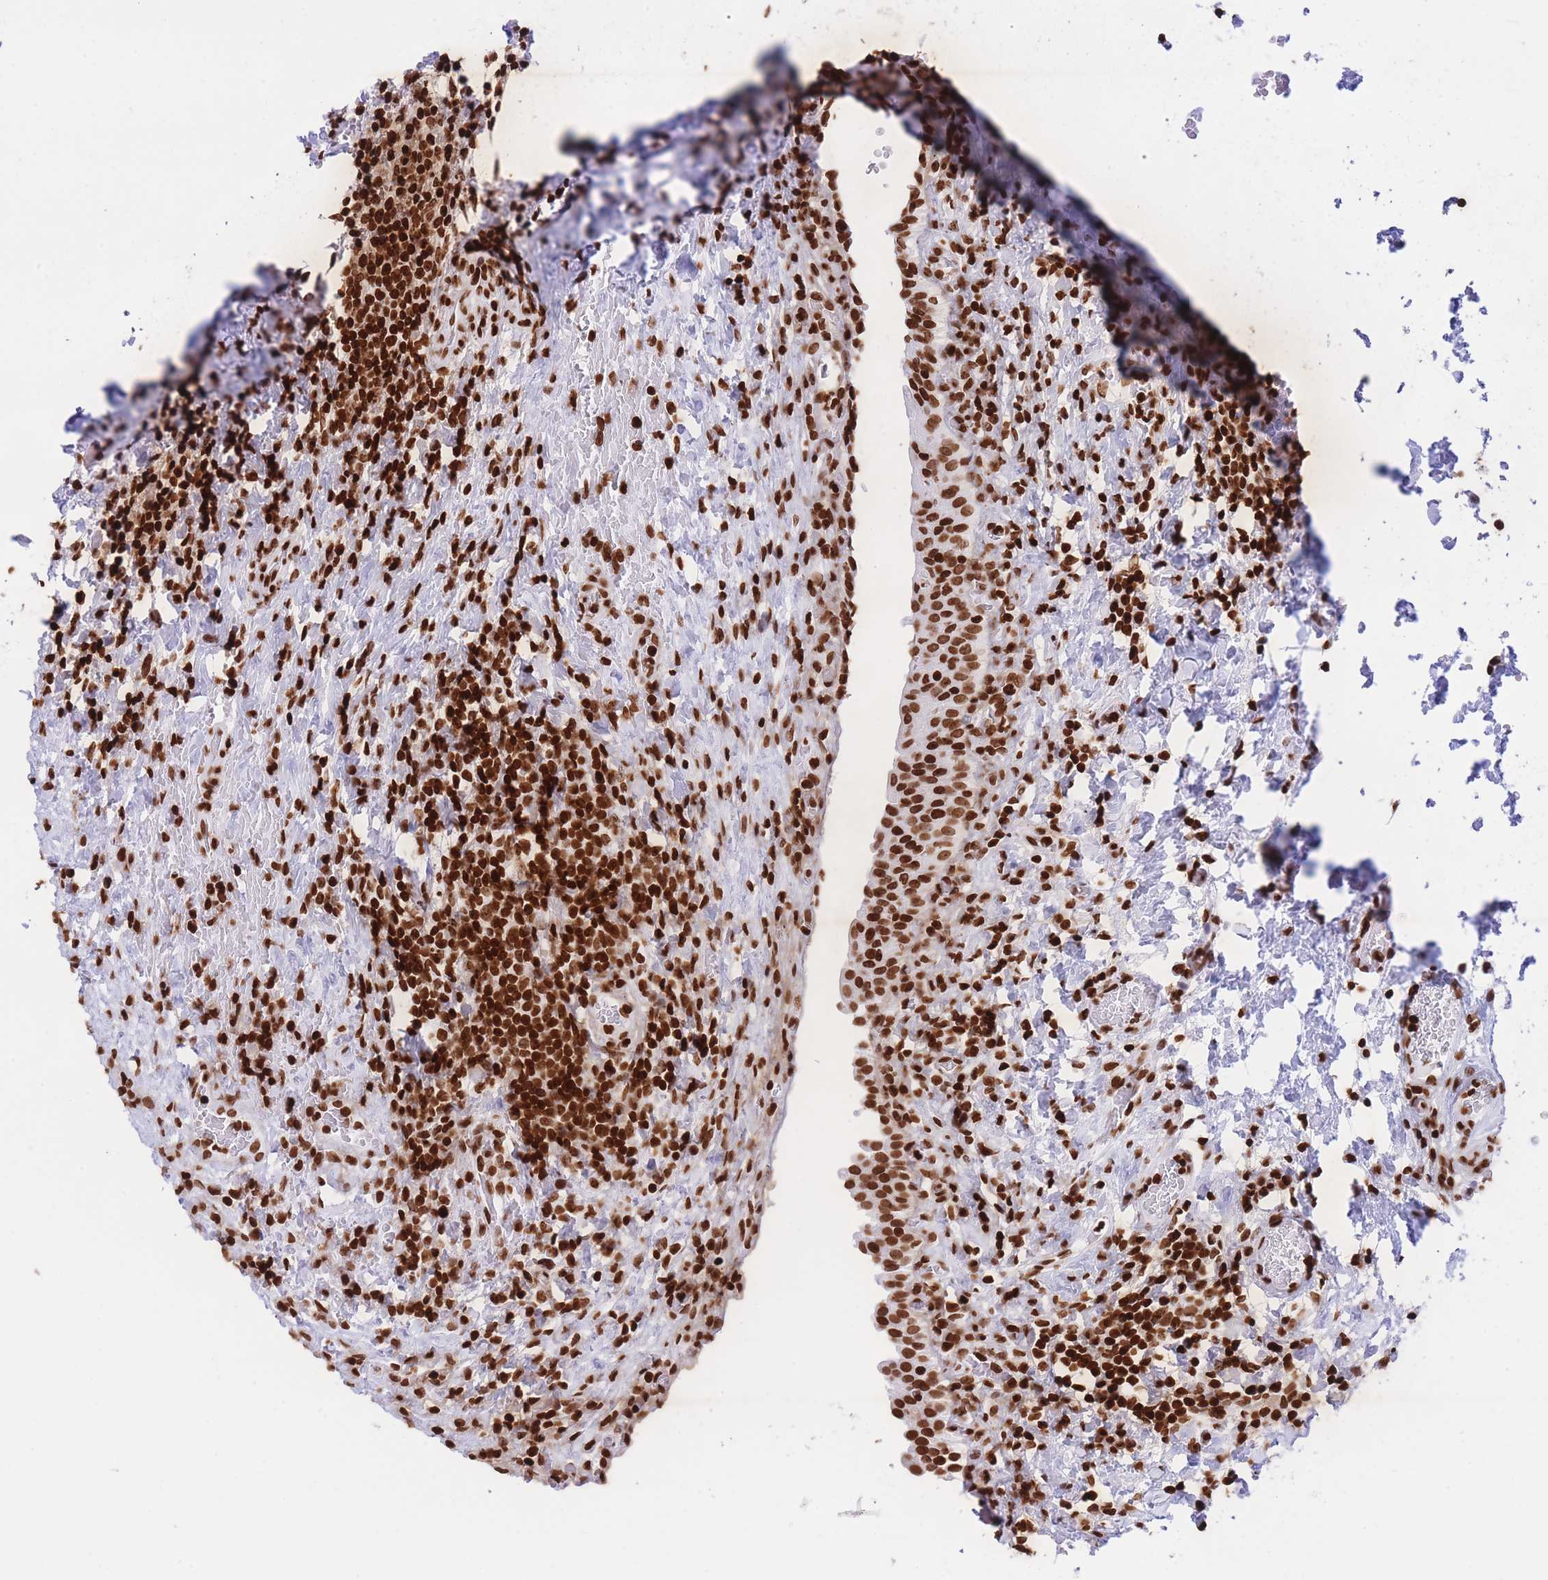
{"staining": {"intensity": "strong", "quantity": ">75%", "location": "nuclear"}, "tissue": "urinary bladder", "cell_type": "Urothelial cells", "image_type": "normal", "snomed": [{"axis": "morphology", "description": "Normal tissue, NOS"}, {"axis": "morphology", "description": "Inflammation, NOS"}, {"axis": "topography", "description": "Urinary bladder"}], "caption": "Strong nuclear positivity is present in approximately >75% of urothelial cells in benign urinary bladder.", "gene": "H2BC10", "patient": {"sex": "male", "age": 64}}